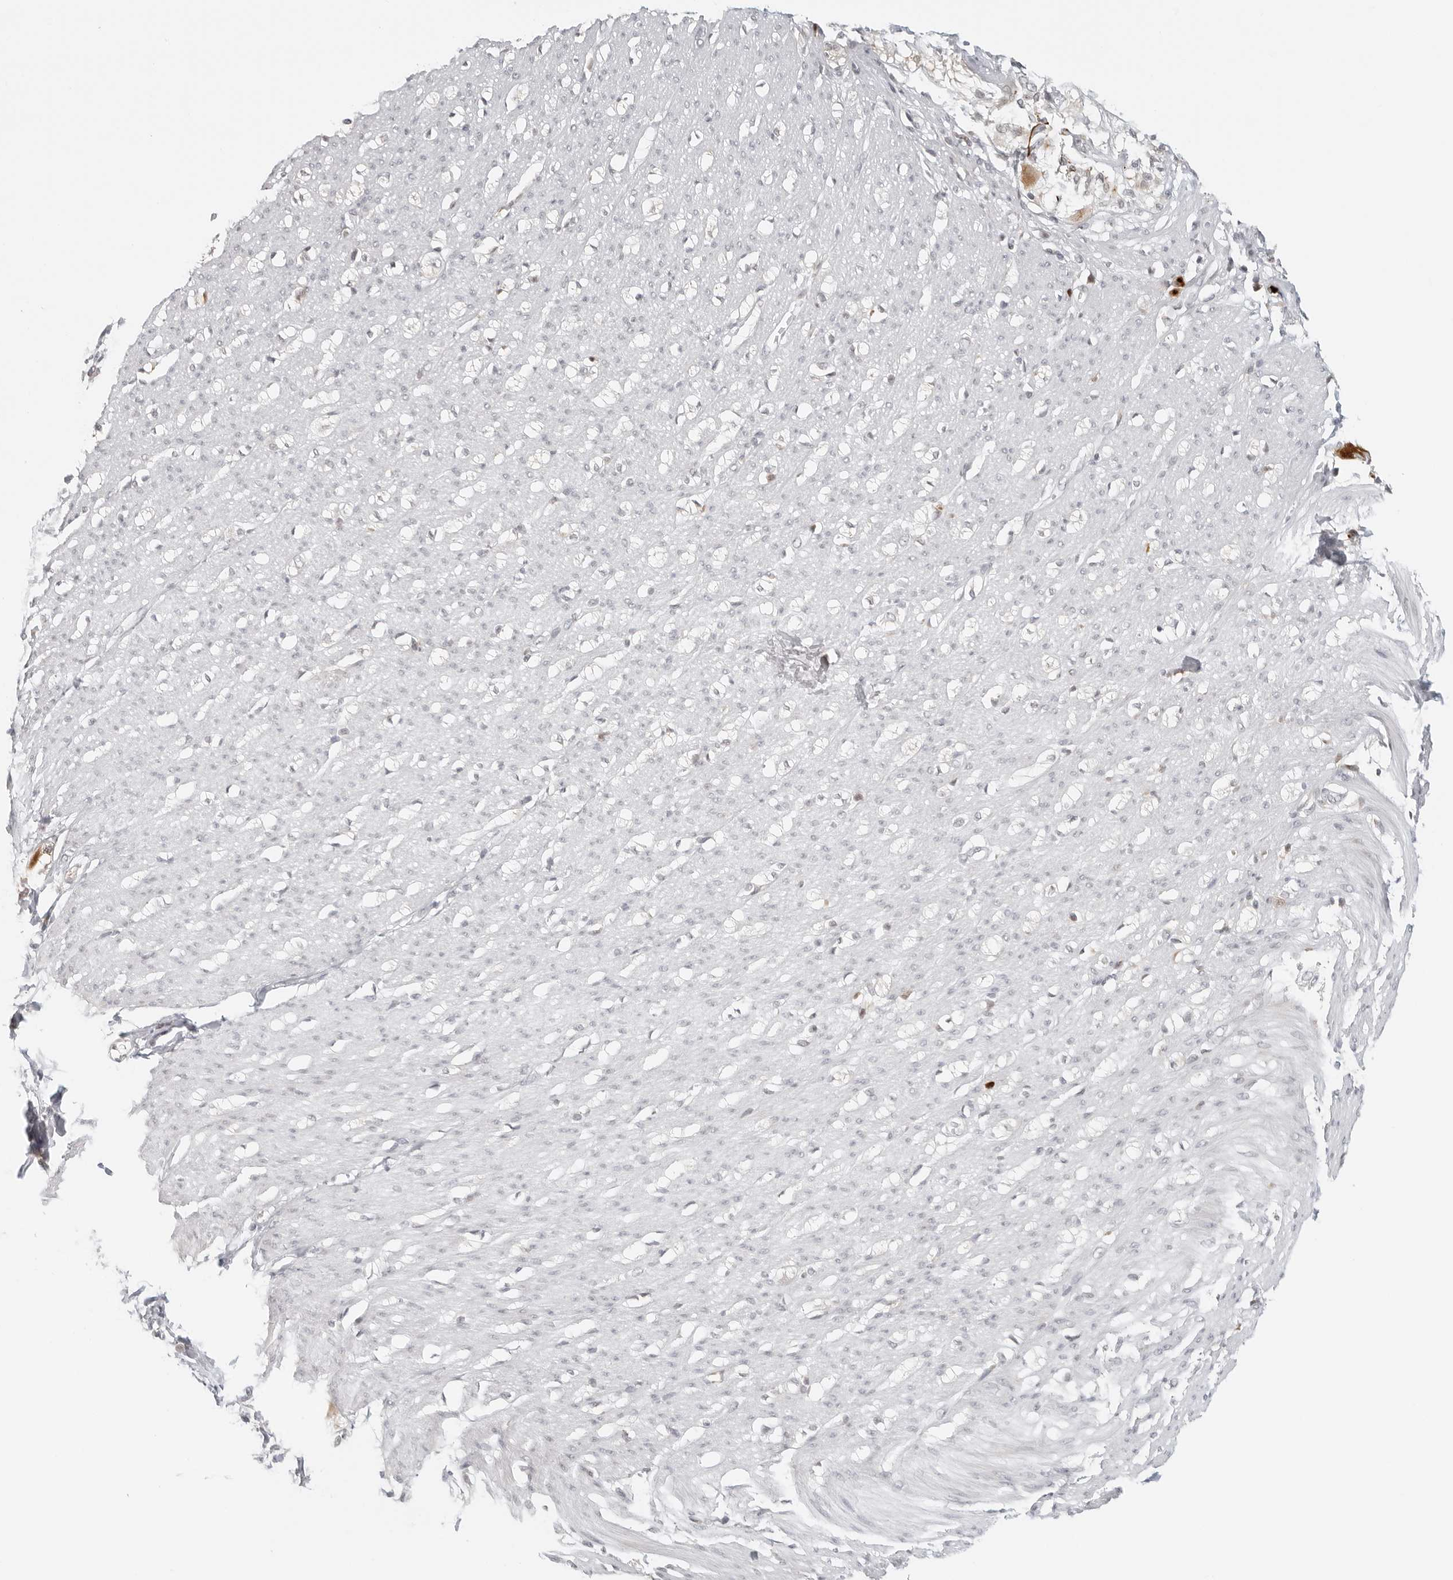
{"staining": {"intensity": "negative", "quantity": "none", "location": "none"}, "tissue": "smooth muscle", "cell_type": "Smooth muscle cells", "image_type": "normal", "snomed": [{"axis": "morphology", "description": "Normal tissue, NOS"}, {"axis": "morphology", "description": "Adenocarcinoma, NOS"}, {"axis": "topography", "description": "Colon"}, {"axis": "topography", "description": "Peripheral nerve tissue"}], "caption": "Immunohistochemical staining of benign smooth muscle reveals no significant expression in smooth muscle cells. (DAB (3,3'-diaminobenzidine) immunohistochemistry with hematoxylin counter stain).", "gene": "ZNF678", "patient": {"sex": "male", "age": 14}}